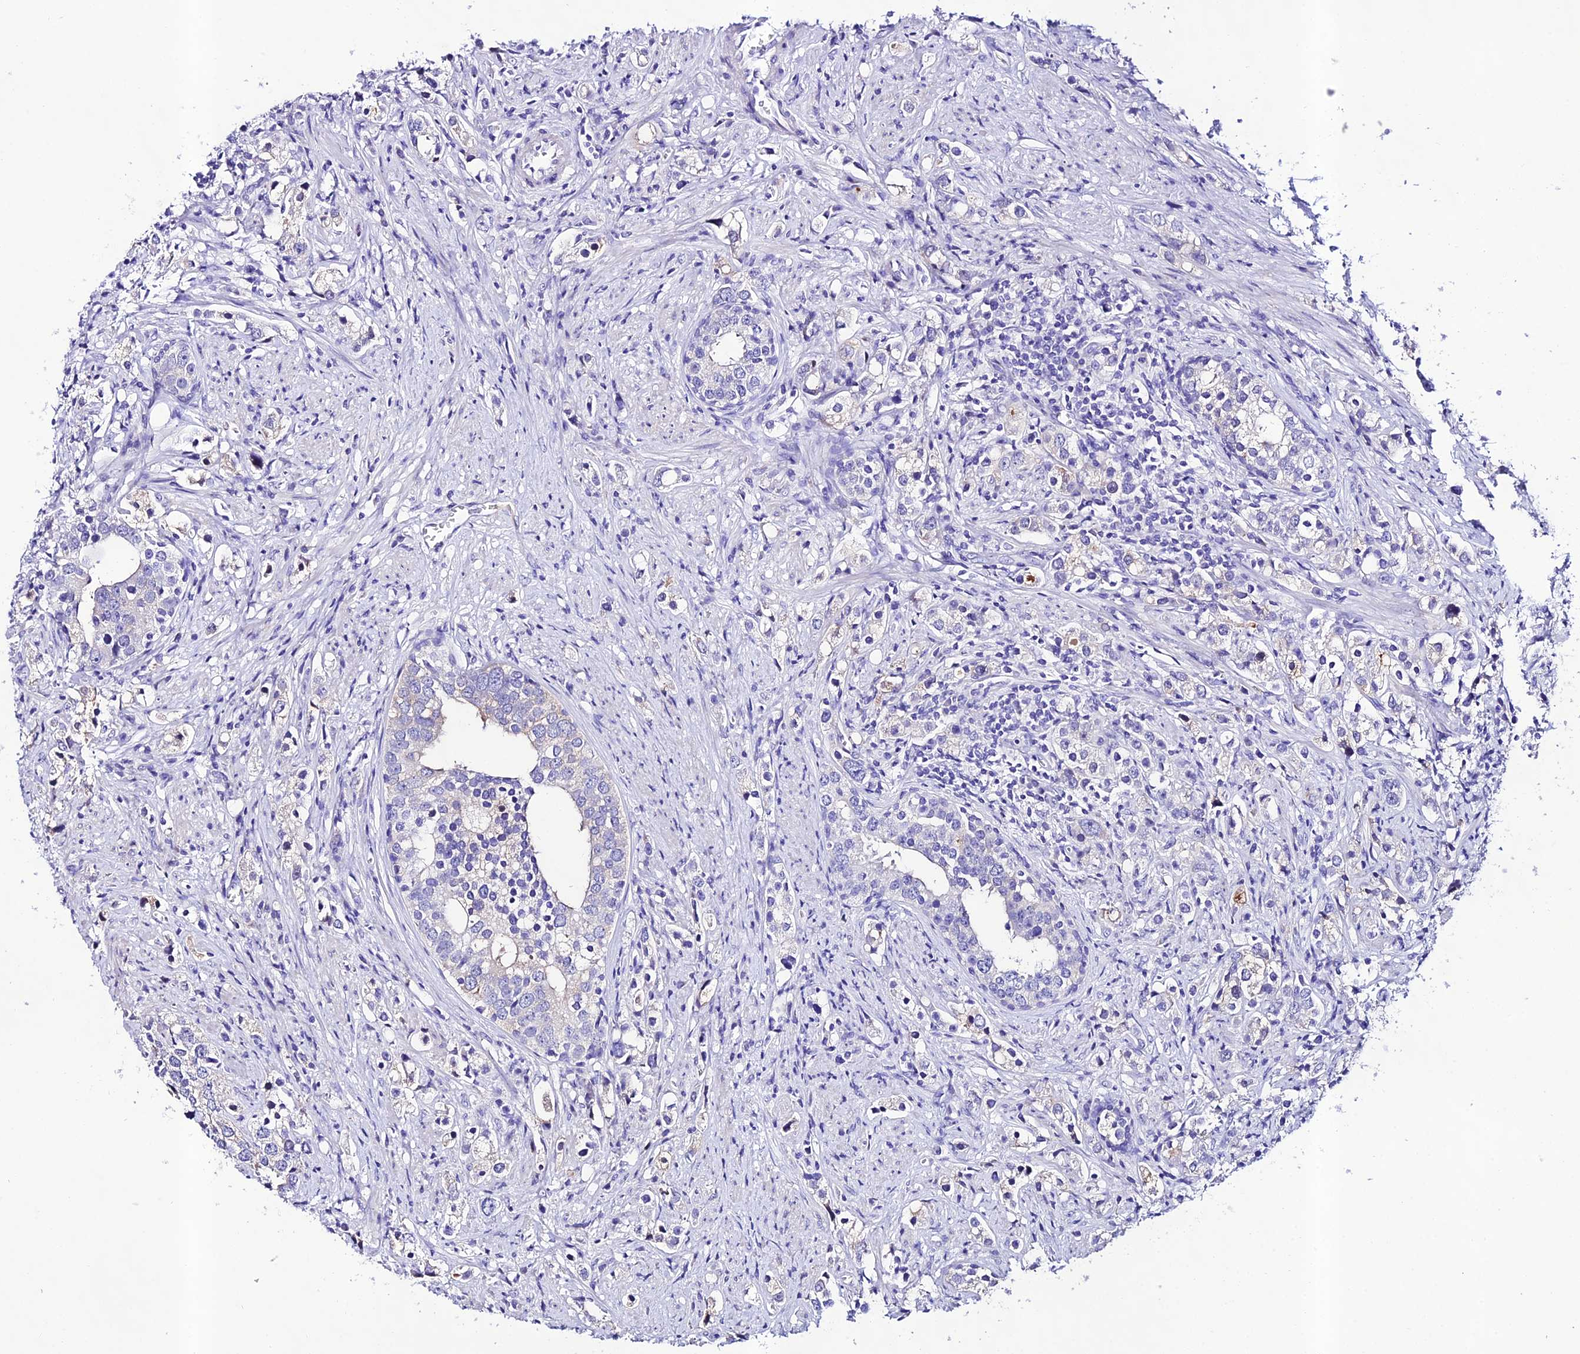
{"staining": {"intensity": "negative", "quantity": "none", "location": "none"}, "tissue": "prostate cancer", "cell_type": "Tumor cells", "image_type": "cancer", "snomed": [{"axis": "morphology", "description": "Adenocarcinoma, High grade"}, {"axis": "topography", "description": "Prostate"}], "caption": "There is no significant staining in tumor cells of adenocarcinoma (high-grade) (prostate). (DAB immunohistochemistry (IHC) visualized using brightfield microscopy, high magnification).", "gene": "NLRP6", "patient": {"sex": "male", "age": 71}}